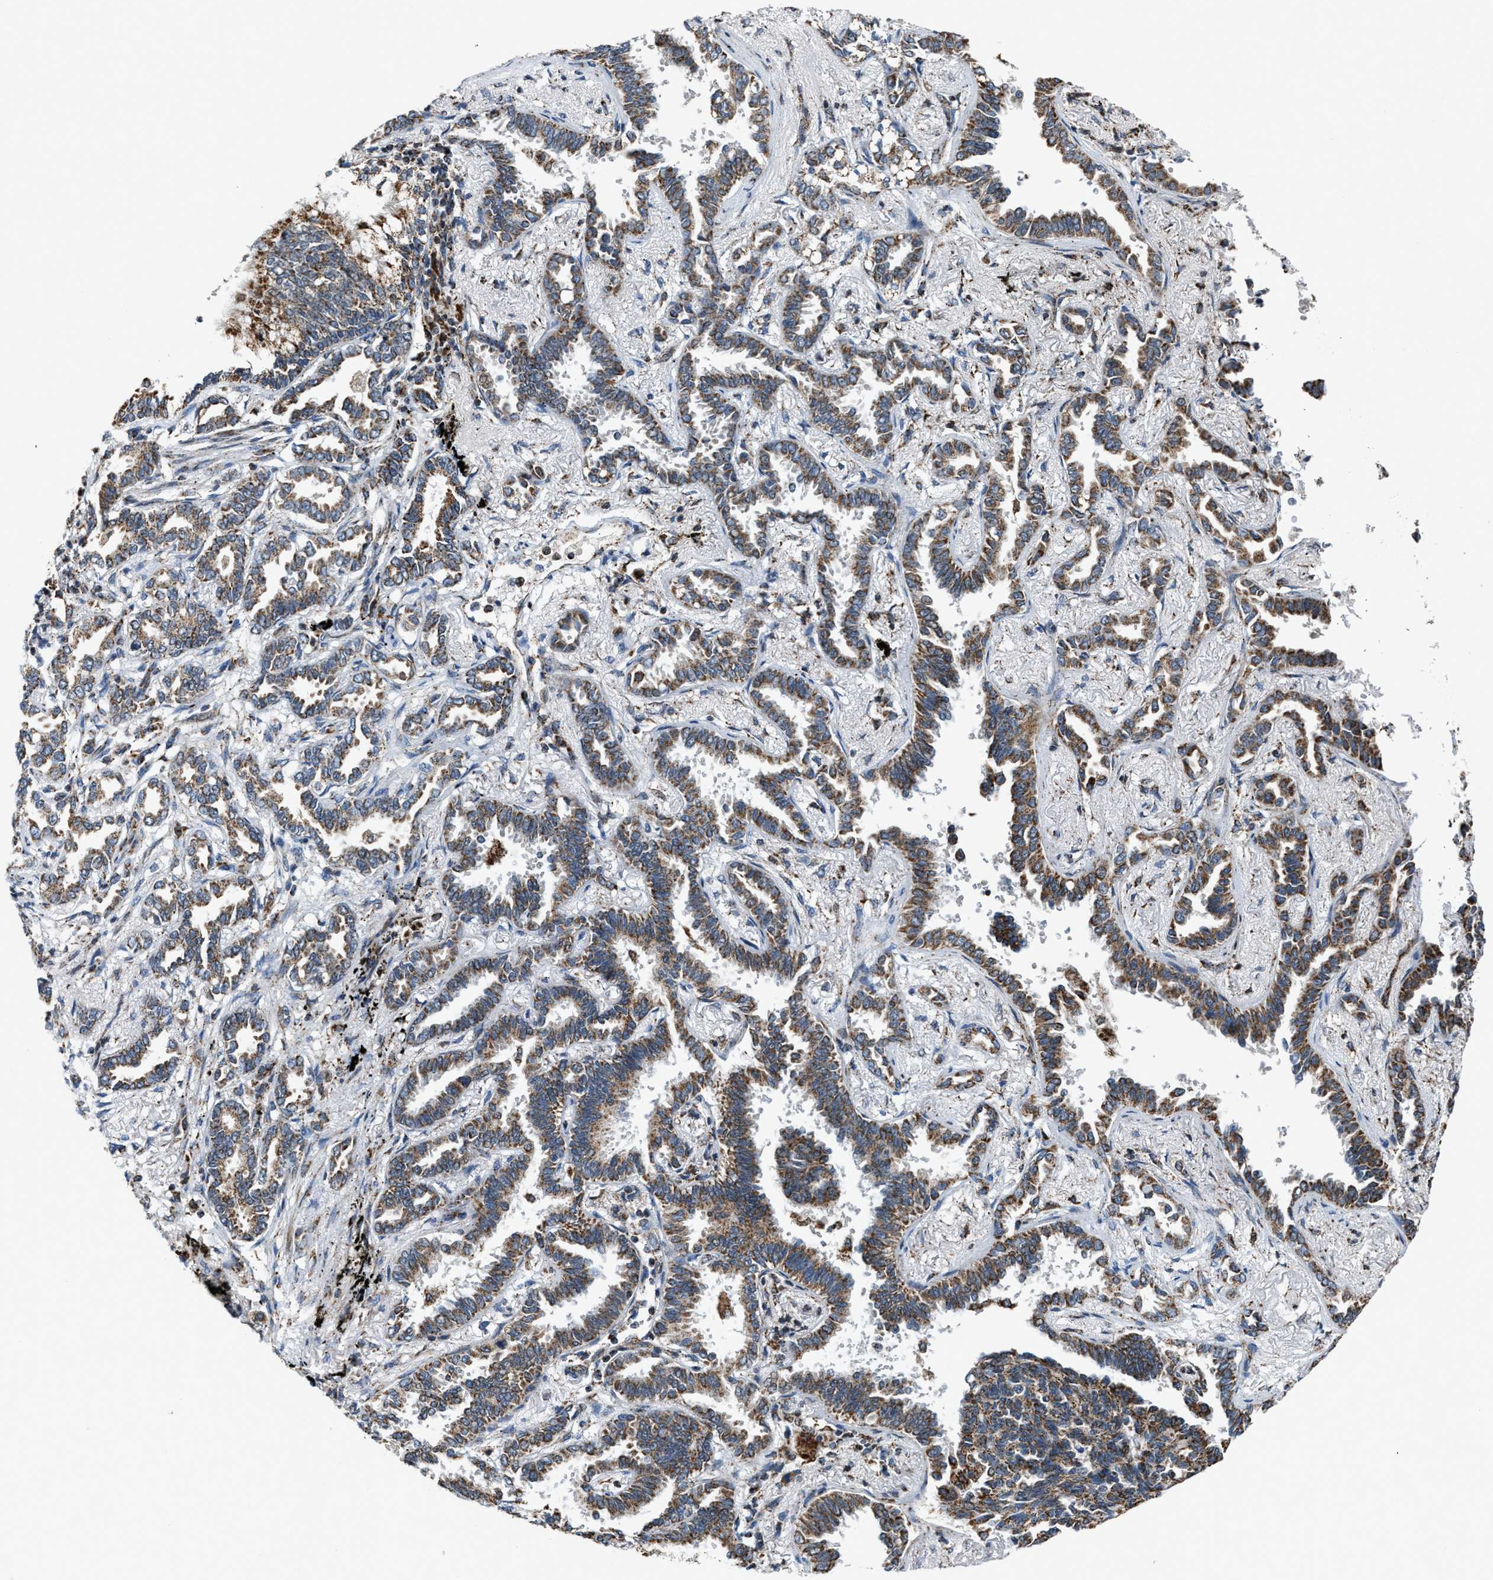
{"staining": {"intensity": "strong", "quantity": ">75%", "location": "cytoplasmic/membranous"}, "tissue": "lung cancer", "cell_type": "Tumor cells", "image_type": "cancer", "snomed": [{"axis": "morphology", "description": "Adenocarcinoma, NOS"}, {"axis": "topography", "description": "Lung"}], "caption": "High-magnification brightfield microscopy of lung cancer stained with DAB (brown) and counterstained with hematoxylin (blue). tumor cells exhibit strong cytoplasmic/membranous staining is present in approximately>75% of cells.", "gene": "CHN2", "patient": {"sex": "male", "age": 59}}